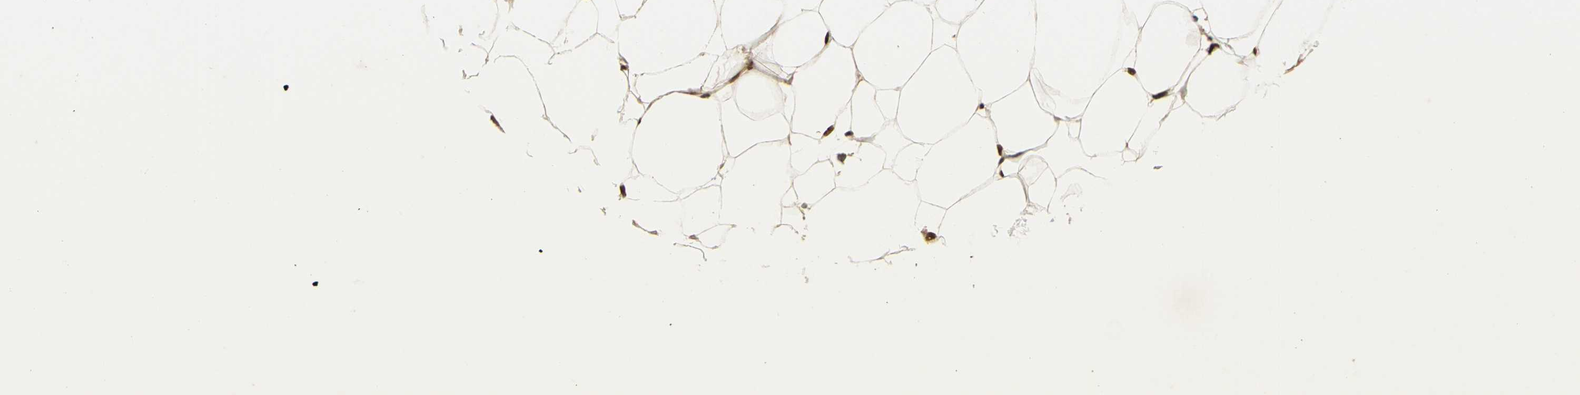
{"staining": {"intensity": "strong", "quantity": ">75%", "location": "cytoplasmic/membranous,nuclear"}, "tissue": "adipose tissue", "cell_type": "Adipocytes", "image_type": "normal", "snomed": [{"axis": "morphology", "description": "Normal tissue, NOS"}, {"axis": "topography", "description": "Breast"}, {"axis": "topography", "description": "Adipose tissue"}], "caption": "An image of human adipose tissue stained for a protein shows strong cytoplasmic/membranous,nuclear brown staining in adipocytes.", "gene": "DHX9", "patient": {"sex": "female", "age": 25}}